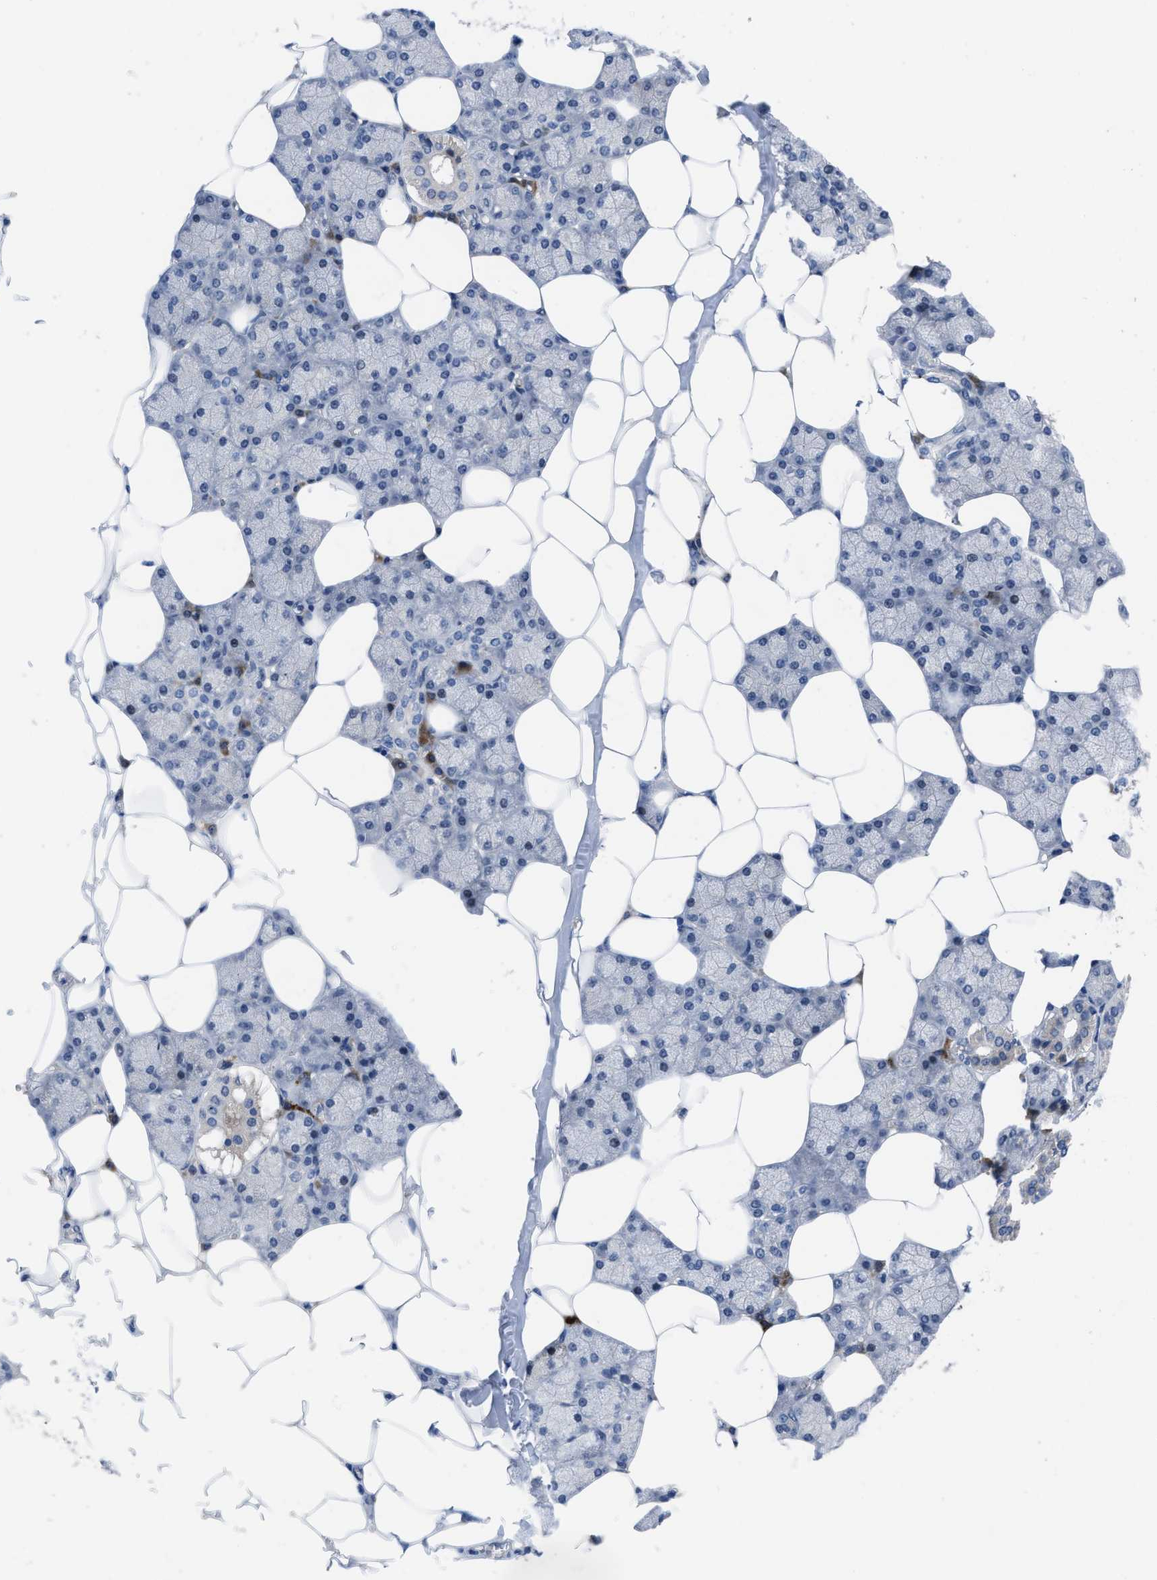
{"staining": {"intensity": "moderate", "quantity": "<25%", "location": "cytoplasmic/membranous"}, "tissue": "salivary gland", "cell_type": "Glandular cells", "image_type": "normal", "snomed": [{"axis": "morphology", "description": "Normal tissue, NOS"}, {"axis": "topography", "description": "Salivary gland"}], "caption": "There is low levels of moderate cytoplasmic/membranous expression in glandular cells of benign salivary gland, as demonstrated by immunohistochemical staining (brown color).", "gene": "IL17RE", "patient": {"sex": "male", "age": 62}}